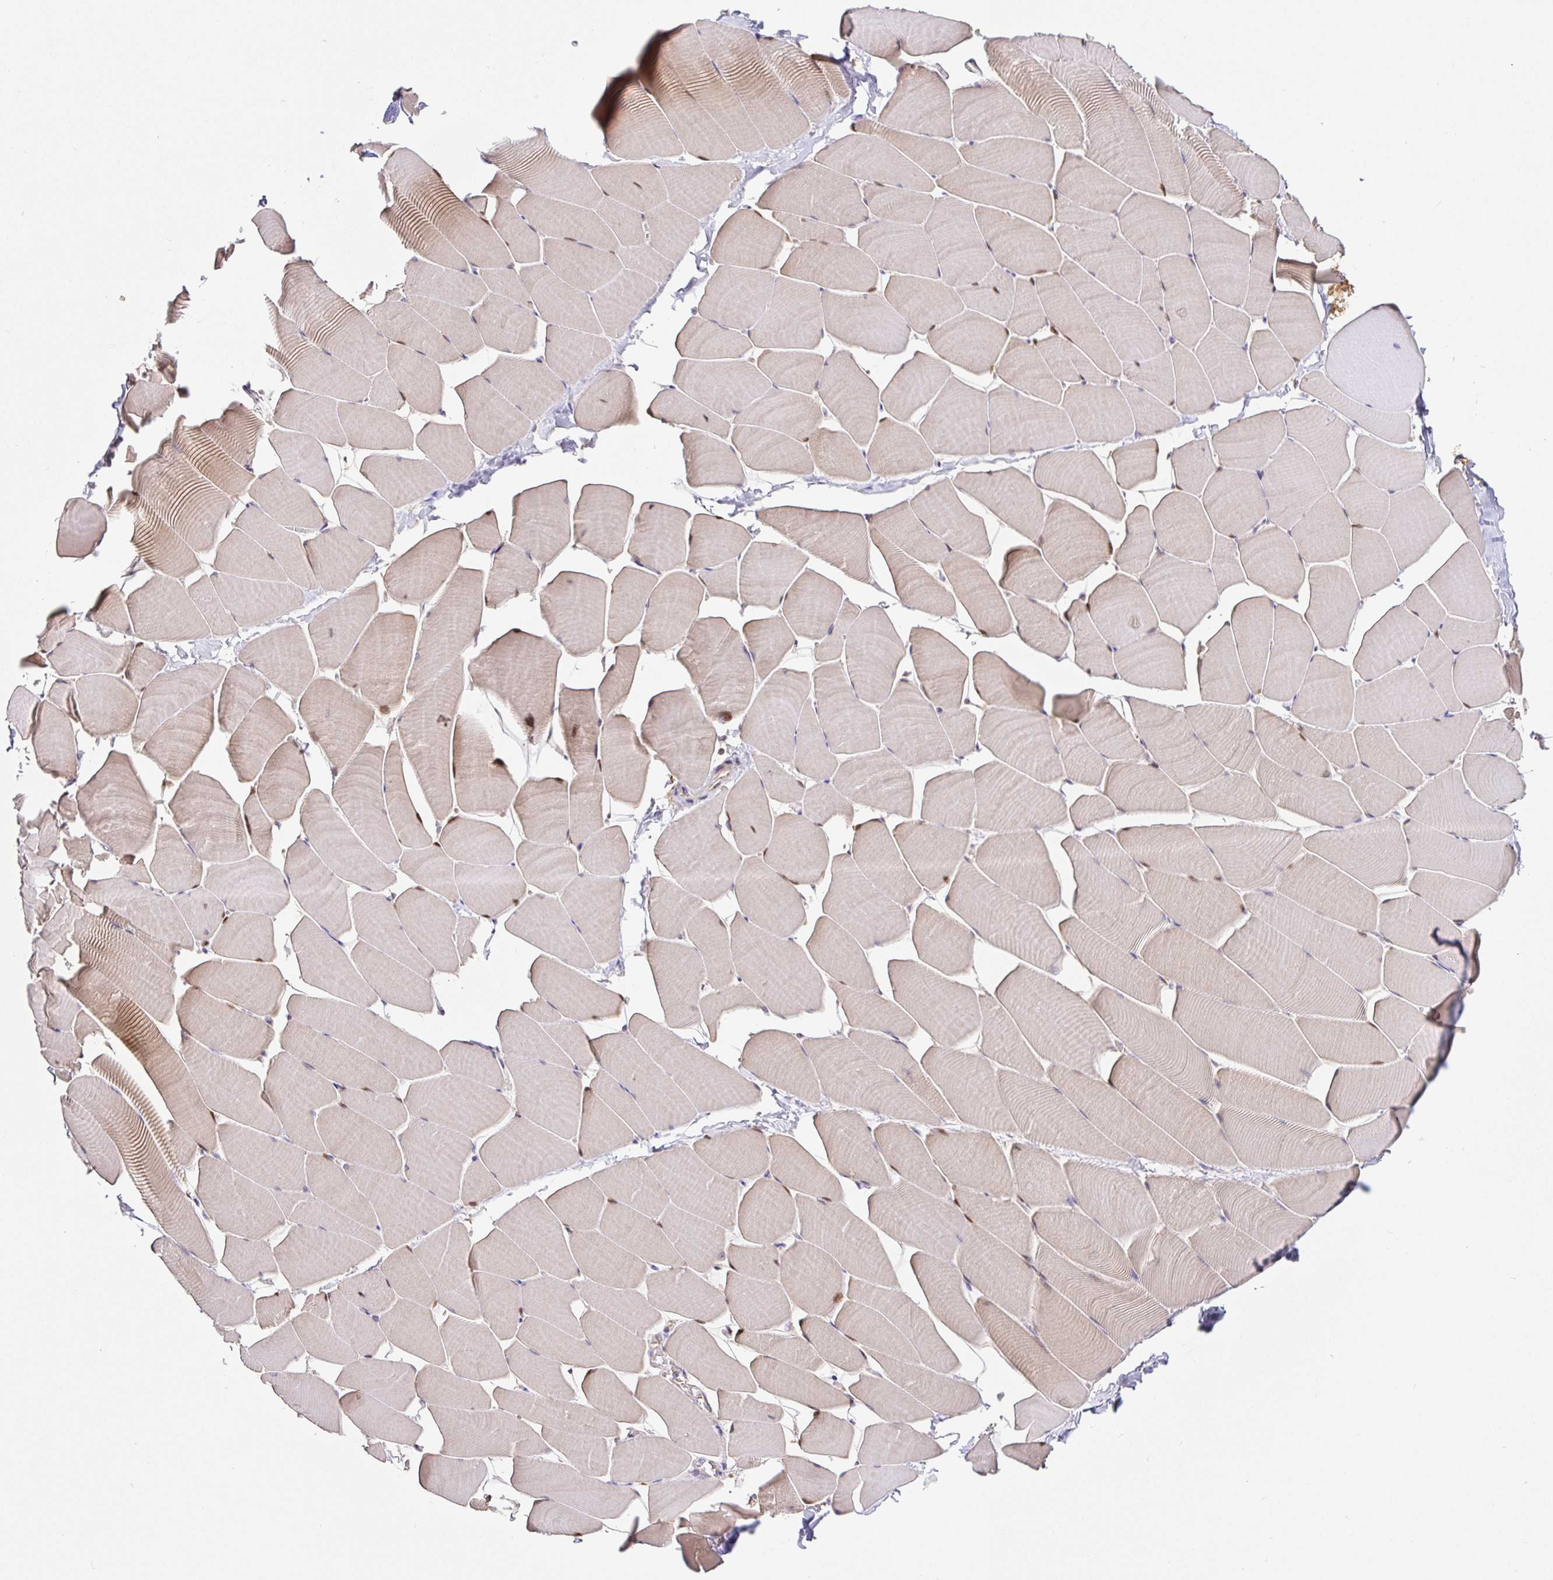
{"staining": {"intensity": "moderate", "quantity": "25%-75%", "location": "cytoplasmic/membranous,nuclear"}, "tissue": "skeletal muscle", "cell_type": "Myocytes", "image_type": "normal", "snomed": [{"axis": "morphology", "description": "Normal tissue, NOS"}, {"axis": "topography", "description": "Skeletal muscle"}], "caption": "A high-resolution photomicrograph shows immunohistochemistry (IHC) staining of unremarkable skeletal muscle, which displays moderate cytoplasmic/membranous,nuclear expression in about 25%-75% of myocytes. (Stains: DAB (3,3'-diaminobenzidine) in brown, nuclei in blue, Microscopy: brightfield microscopy at high magnification).", "gene": "HAGH", "patient": {"sex": "male", "age": 25}}